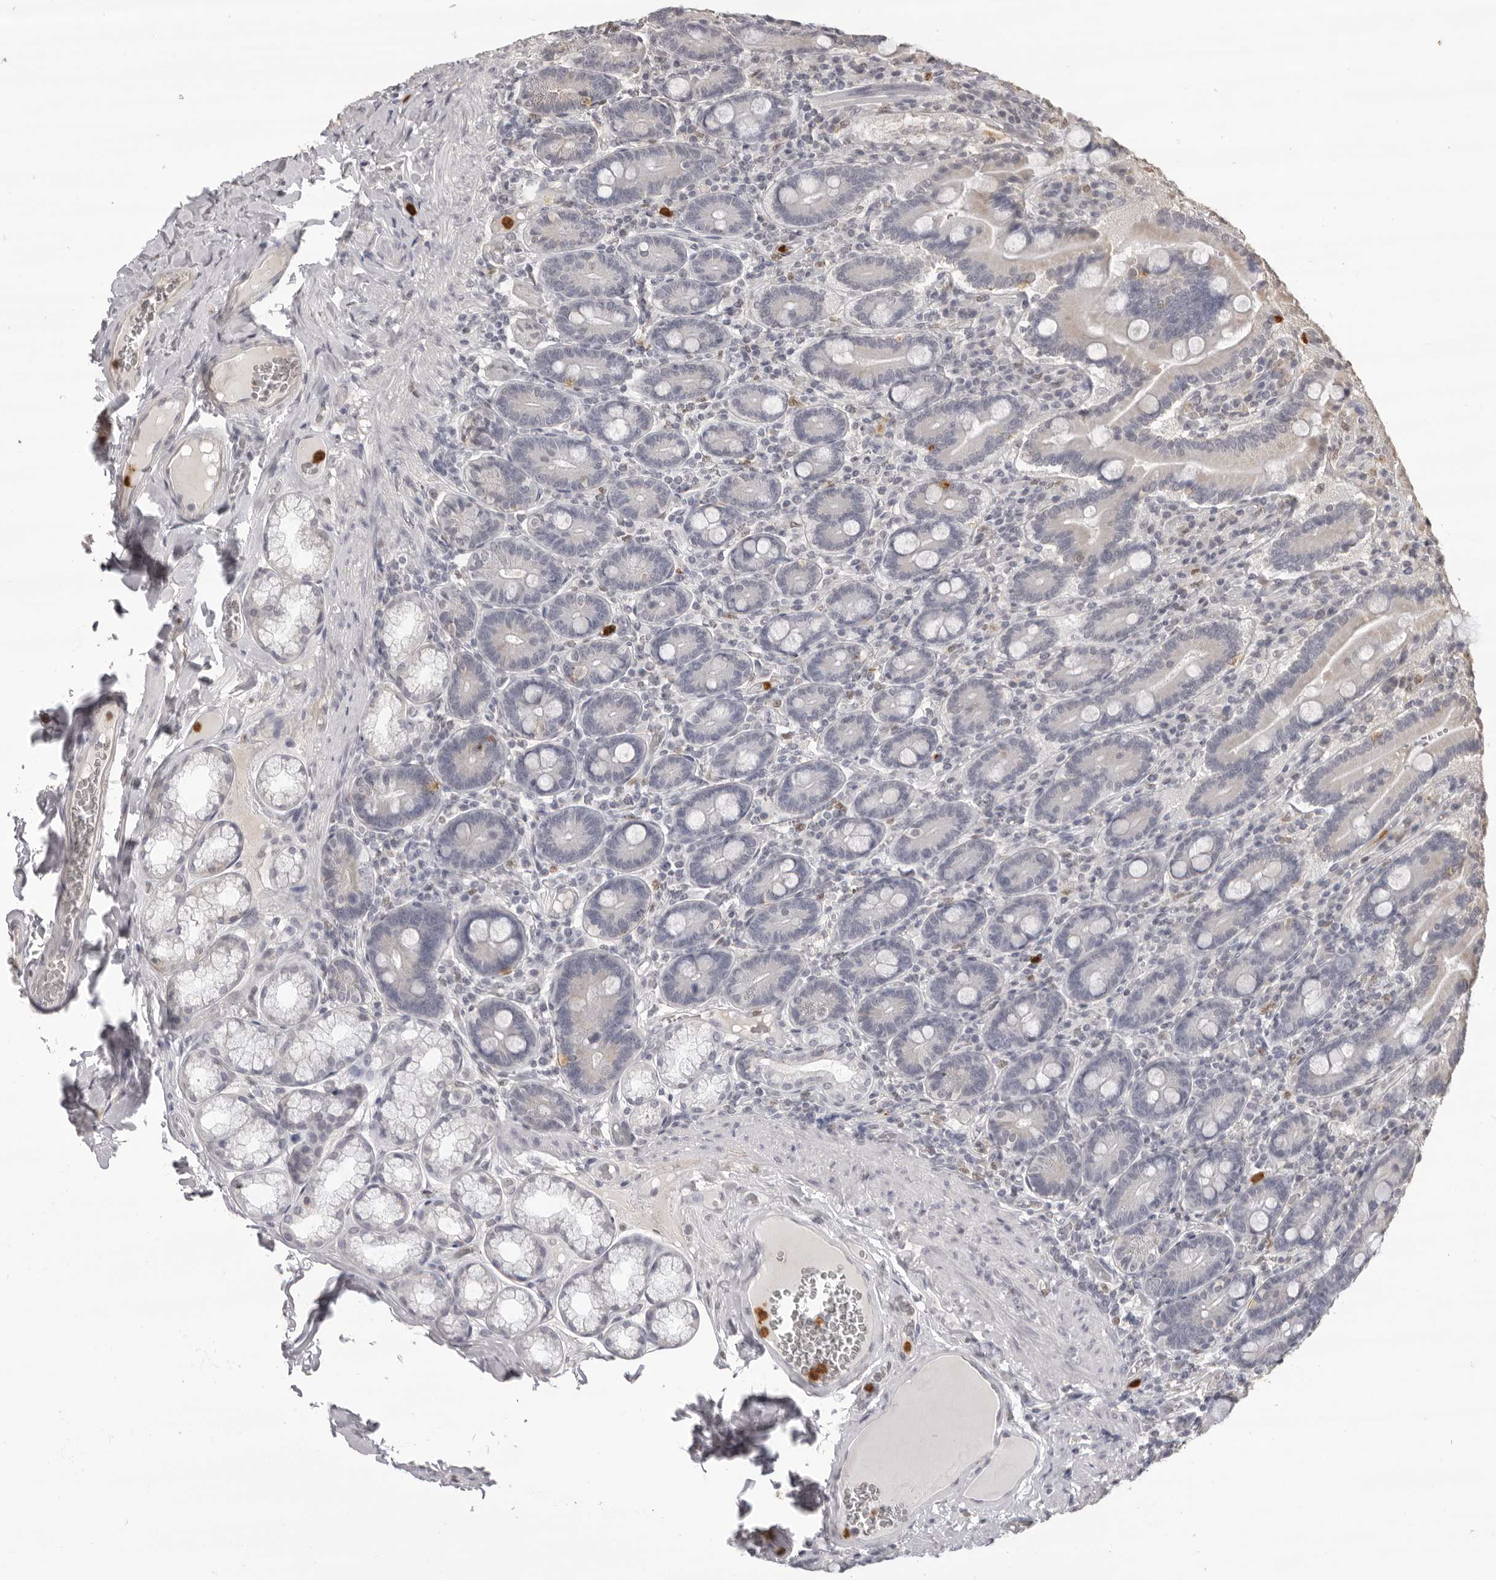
{"staining": {"intensity": "negative", "quantity": "none", "location": "none"}, "tissue": "duodenum", "cell_type": "Glandular cells", "image_type": "normal", "snomed": [{"axis": "morphology", "description": "Normal tissue, NOS"}, {"axis": "topography", "description": "Duodenum"}], "caption": "Immunohistochemistry of unremarkable duodenum displays no positivity in glandular cells. Brightfield microscopy of immunohistochemistry stained with DAB (brown) and hematoxylin (blue), captured at high magnification.", "gene": "IL31", "patient": {"sex": "female", "age": 62}}